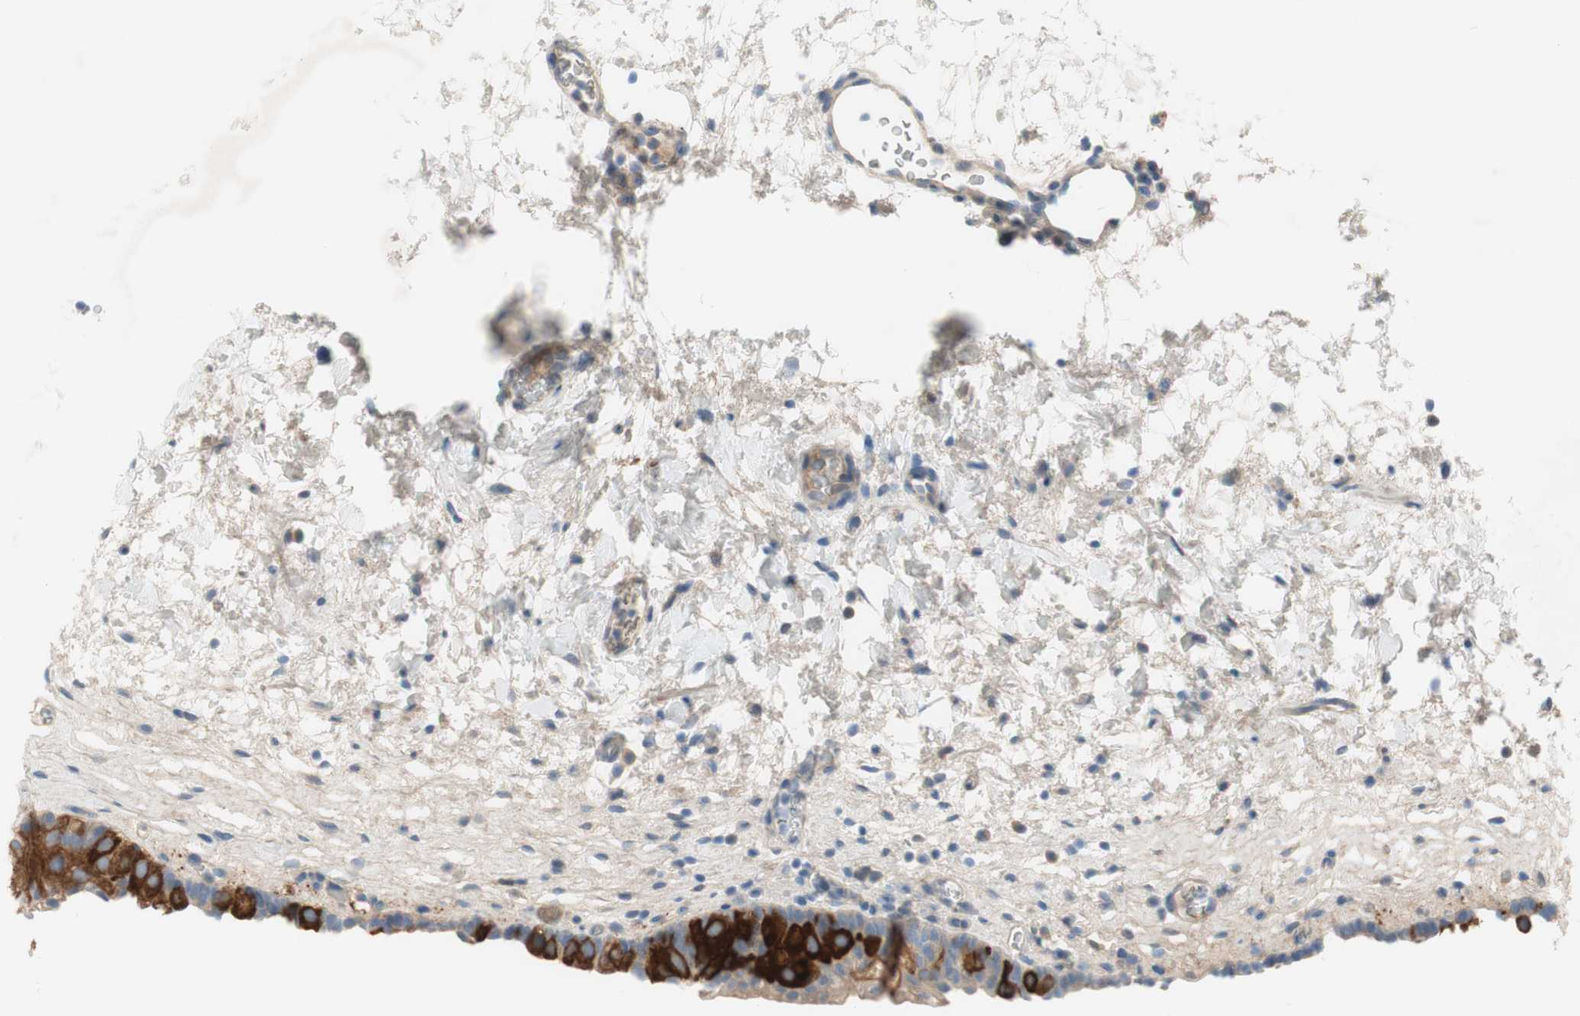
{"staining": {"intensity": "strong", "quantity": "<25%", "location": "cytoplasmic/membranous"}, "tissue": "urinary bladder", "cell_type": "Urothelial cells", "image_type": "normal", "snomed": [{"axis": "morphology", "description": "Normal tissue, NOS"}, {"axis": "topography", "description": "Urinary bladder"}], "caption": "A high-resolution micrograph shows immunohistochemistry (IHC) staining of unremarkable urinary bladder, which demonstrates strong cytoplasmic/membranous positivity in approximately <25% of urothelial cells. Using DAB (brown) and hematoxylin (blue) stains, captured at high magnification using brightfield microscopy.", "gene": "FDFT1", "patient": {"sex": "female", "age": 64}}